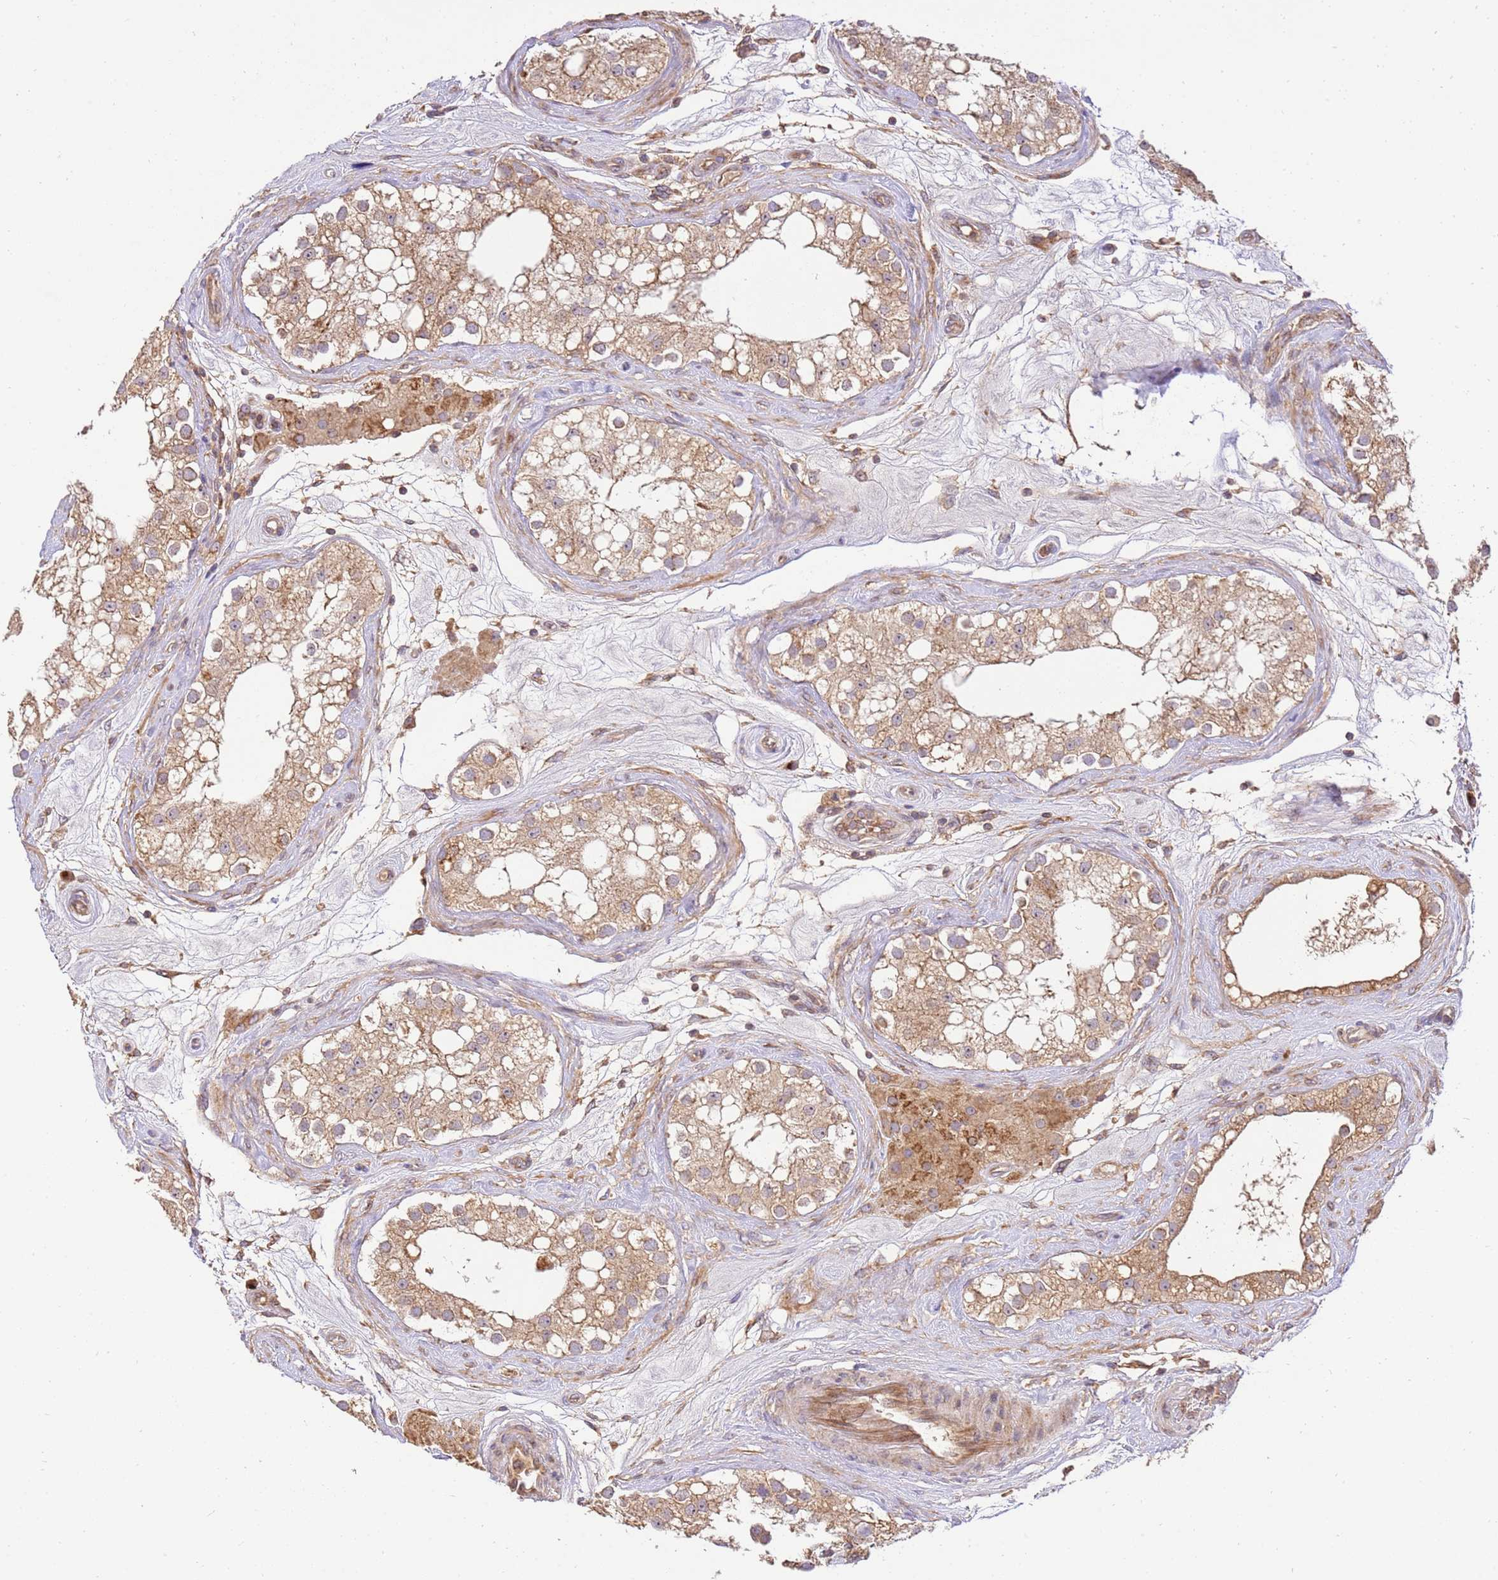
{"staining": {"intensity": "moderate", "quantity": ">75%", "location": "cytoplasmic/membranous"}, "tissue": "testis", "cell_type": "Cells in seminiferous ducts", "image_type": "normal", "snomed": [{"axis": "morphology", "description": "Normal tissue, NOS"}, {"axis": "topography", "description": "Testis"}], "caption": "Human testis stained for a protein (brown) exhibits moderate cytoplasmic/membranous positive expression in approximately >75% of cells in seminiferous ducts.", "gene": "SPATA2L", "patient": {"sex": "male", "age": 84}}